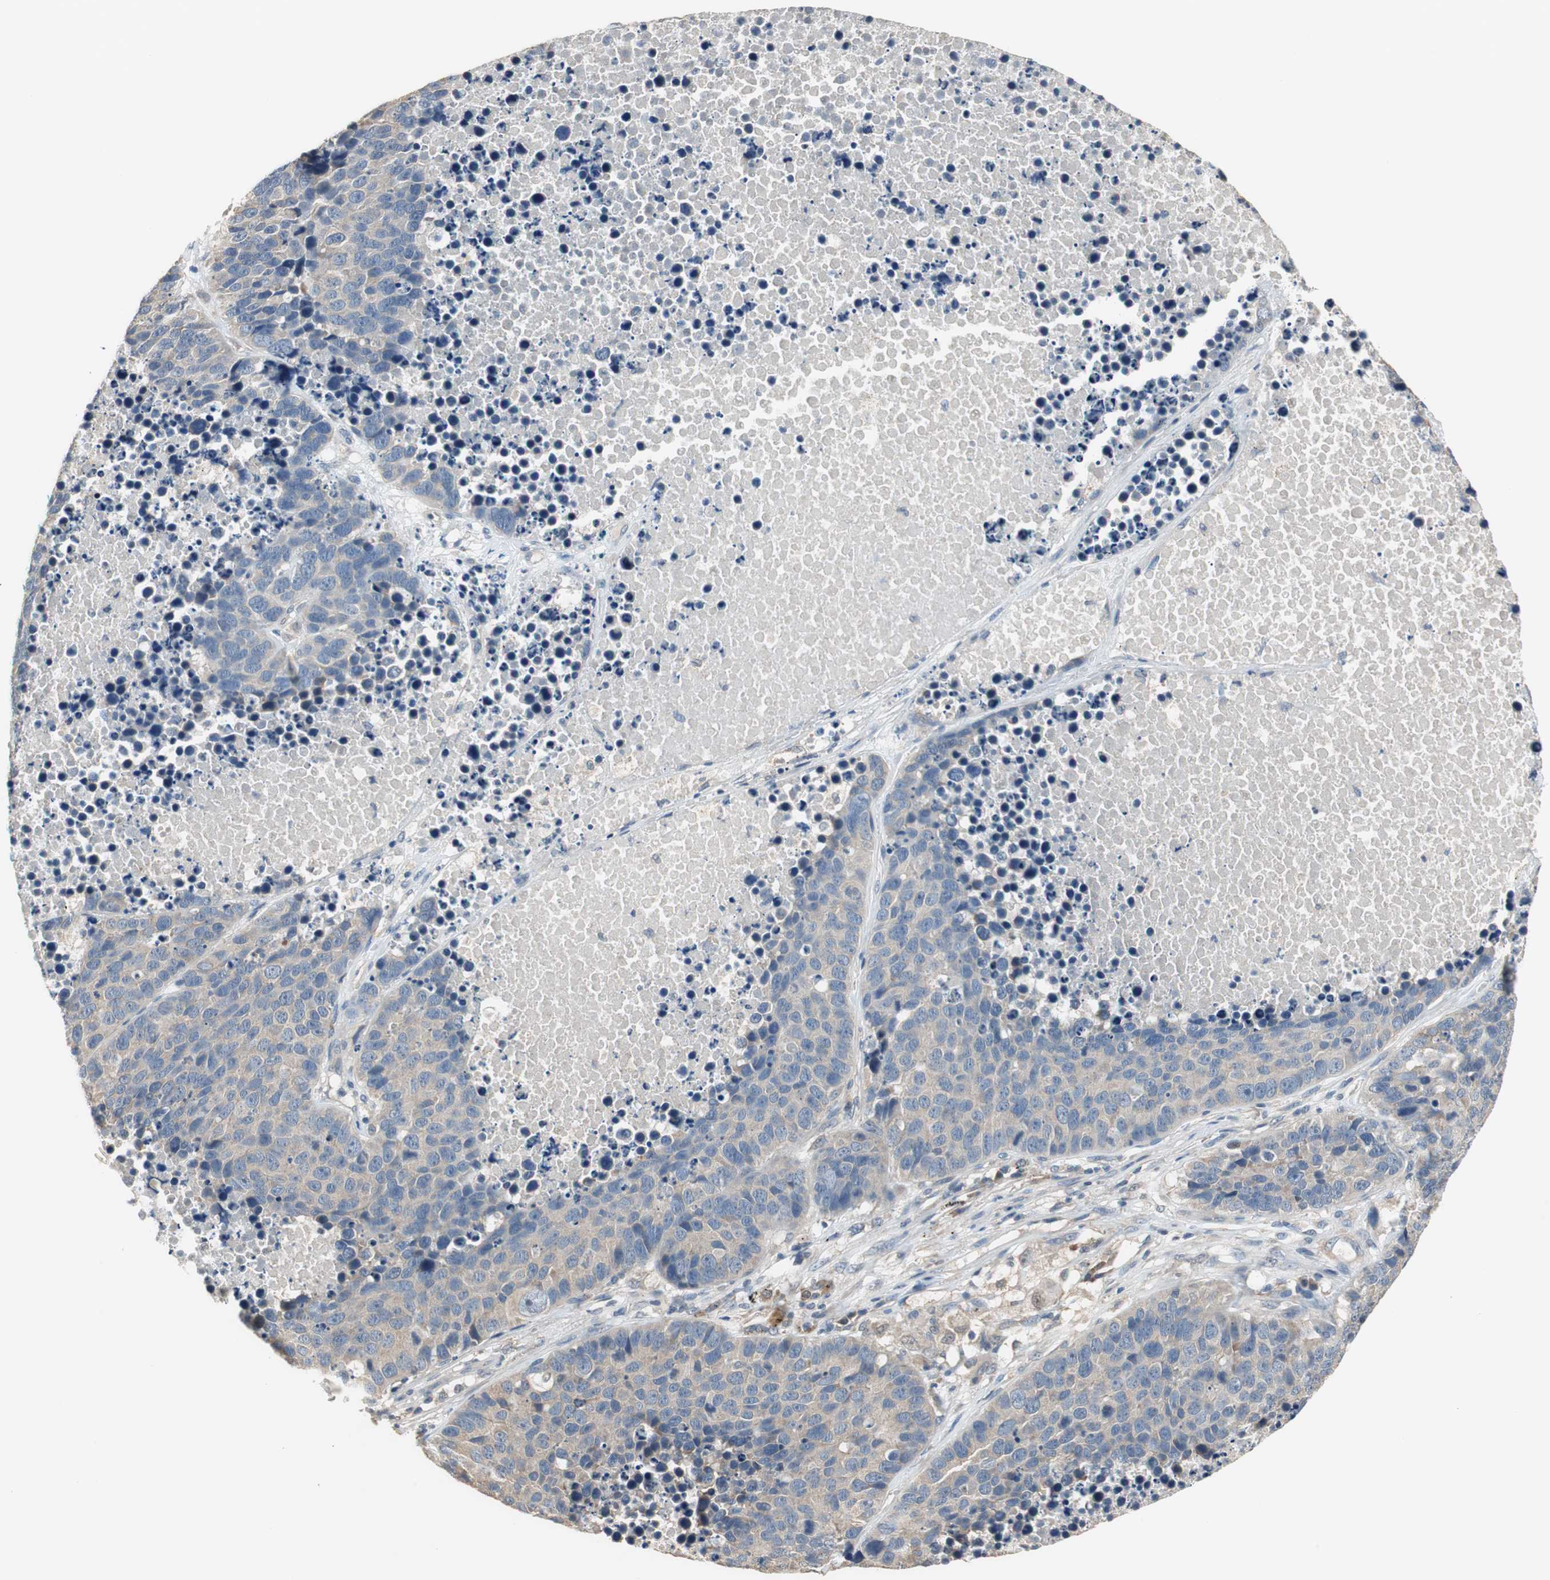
{"staining": {"intensity": "negative", "quantity": "none", "location": "none"}, "tissue": "carcinoid", "cell_type": "Tumor cells", "image_type": "cancer", "snomed": [{"axis": "morphology", "description": "Carcinoid, malignant, NOS"}, {"axis": "topography", "description": "Lung"}], "caption": "This micrograph is of malignant carcinoid stained with immunohistochemistry (IHC) to label a protein in brown with the nuclei are counter-stained blue. There is no staining in tumor cells.", "gene": "PI4KB", "patient": {"sex": "male", "age": 60}}